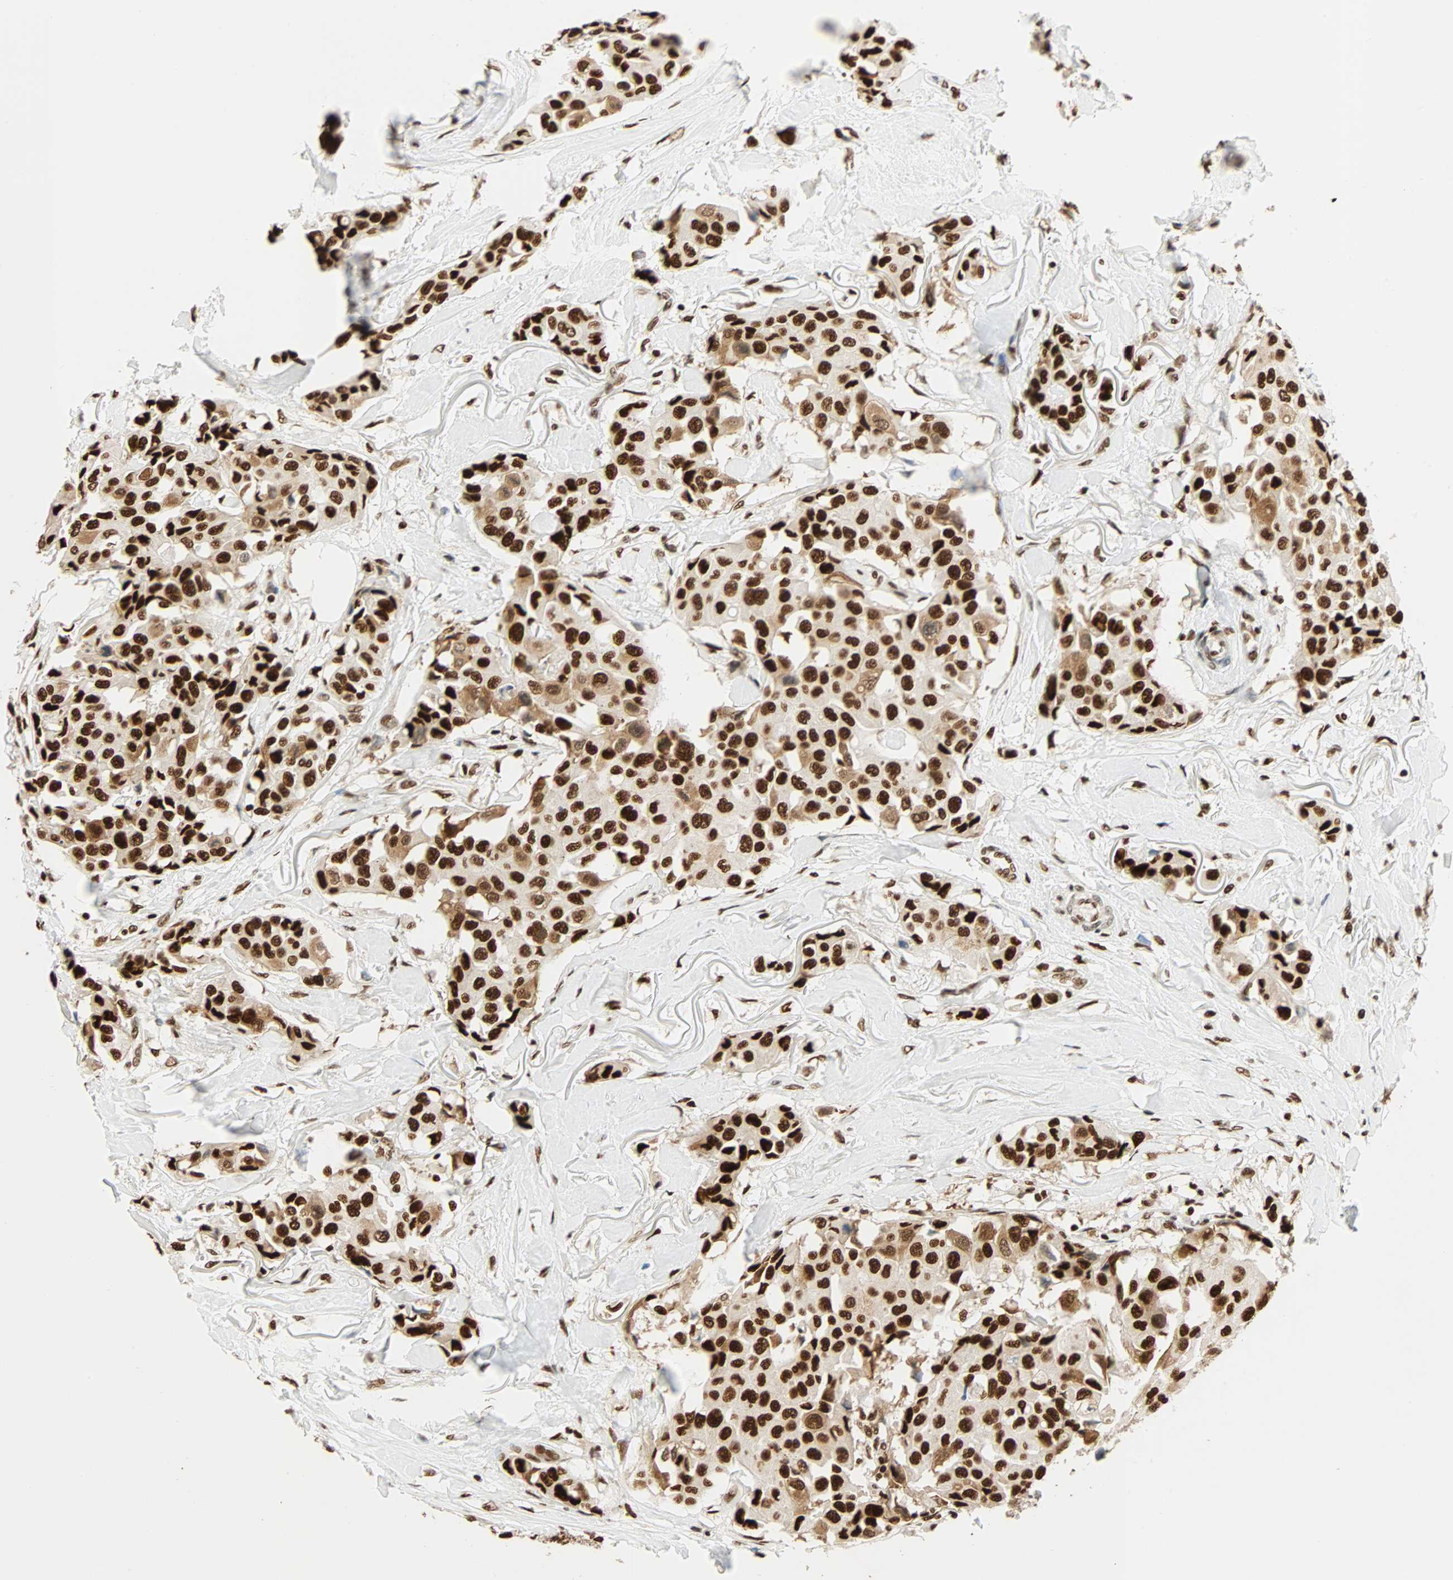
{"staining": {"intensity": "strong", "quantity": ">75%", "location": "cytoplasmic/membranous,nuclear"}, "tissue": "breast cancer", "cell_type": "Tumor cells", "image_type": "cancer", "snomed": [{"axis": "morphology", "description": "Duct carcinoma"}, {"axis": "topography", "description": "Breast"}], "caption": "A photomicrograph showing strong cytoplasmic/membranous and nuclear staining in approximately >75% of tumor cells in breast cancer, as visualized by brown immunohistochemical staining.", "gene": "CDK12", "patient": {"sex": "female", "age": 80}}